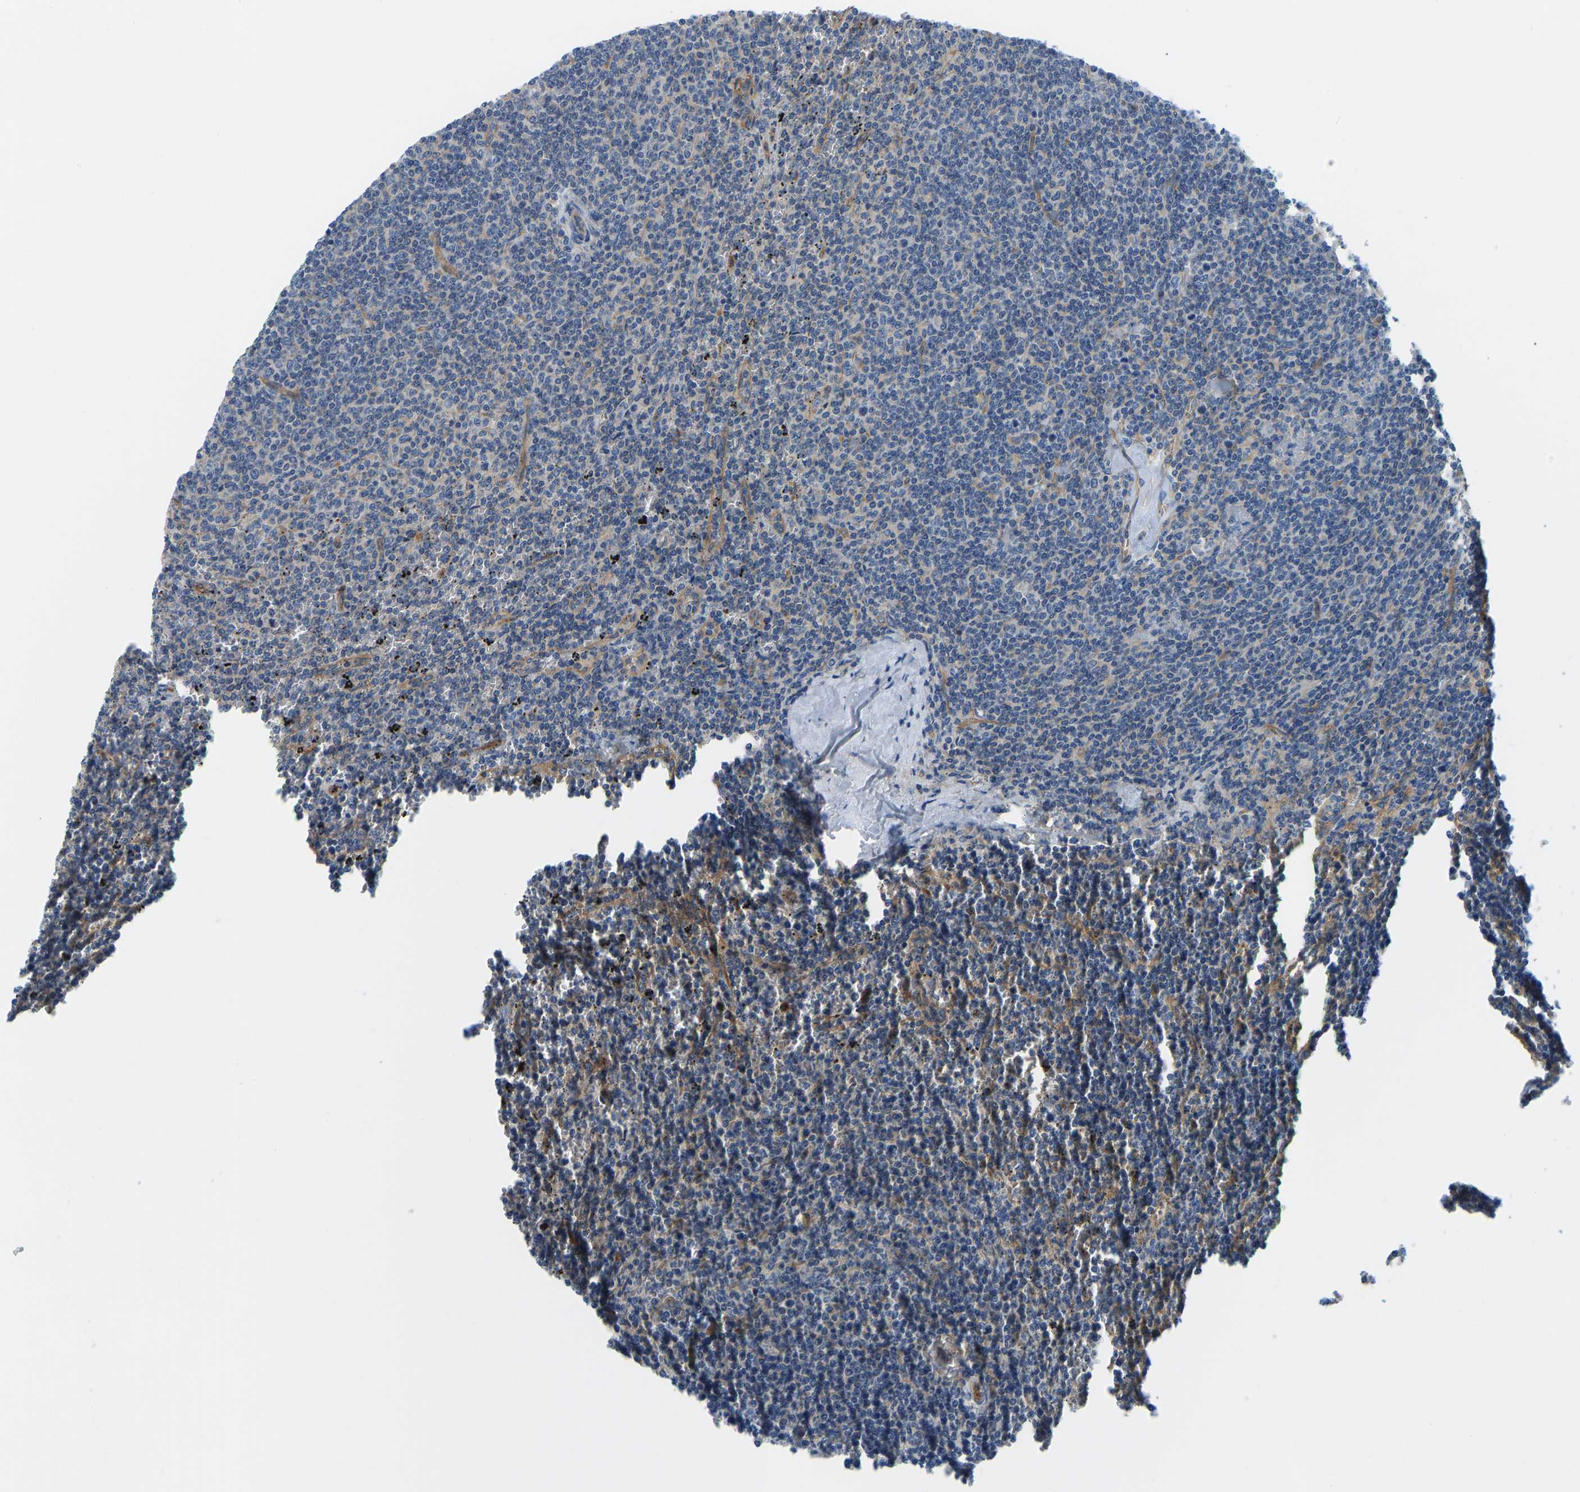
{"staining": {"intensity": "negative", "quantity": "none", "location": "none"}, "tissue": "lymphoma", "cell_type": "Tumor cells", "image_type": "cancer", "snomed": [{"axis": "morphology", "description": "Malignant lymphoma, non-Hodgkin's type, Low grade"}, {"axis": "topography", "description": "Spleen"}], "caption": "An immunohistochemistry (IHC) photomicrograph of low-grade malignant lymphoma, non-Hodgkin's type is shown. There is no staining in tumor cells of low-grade malignant lymphoma, non-Hodgkin's type.", "gene": "CHAD", "patient": {"sex": "female", "age": 50}}